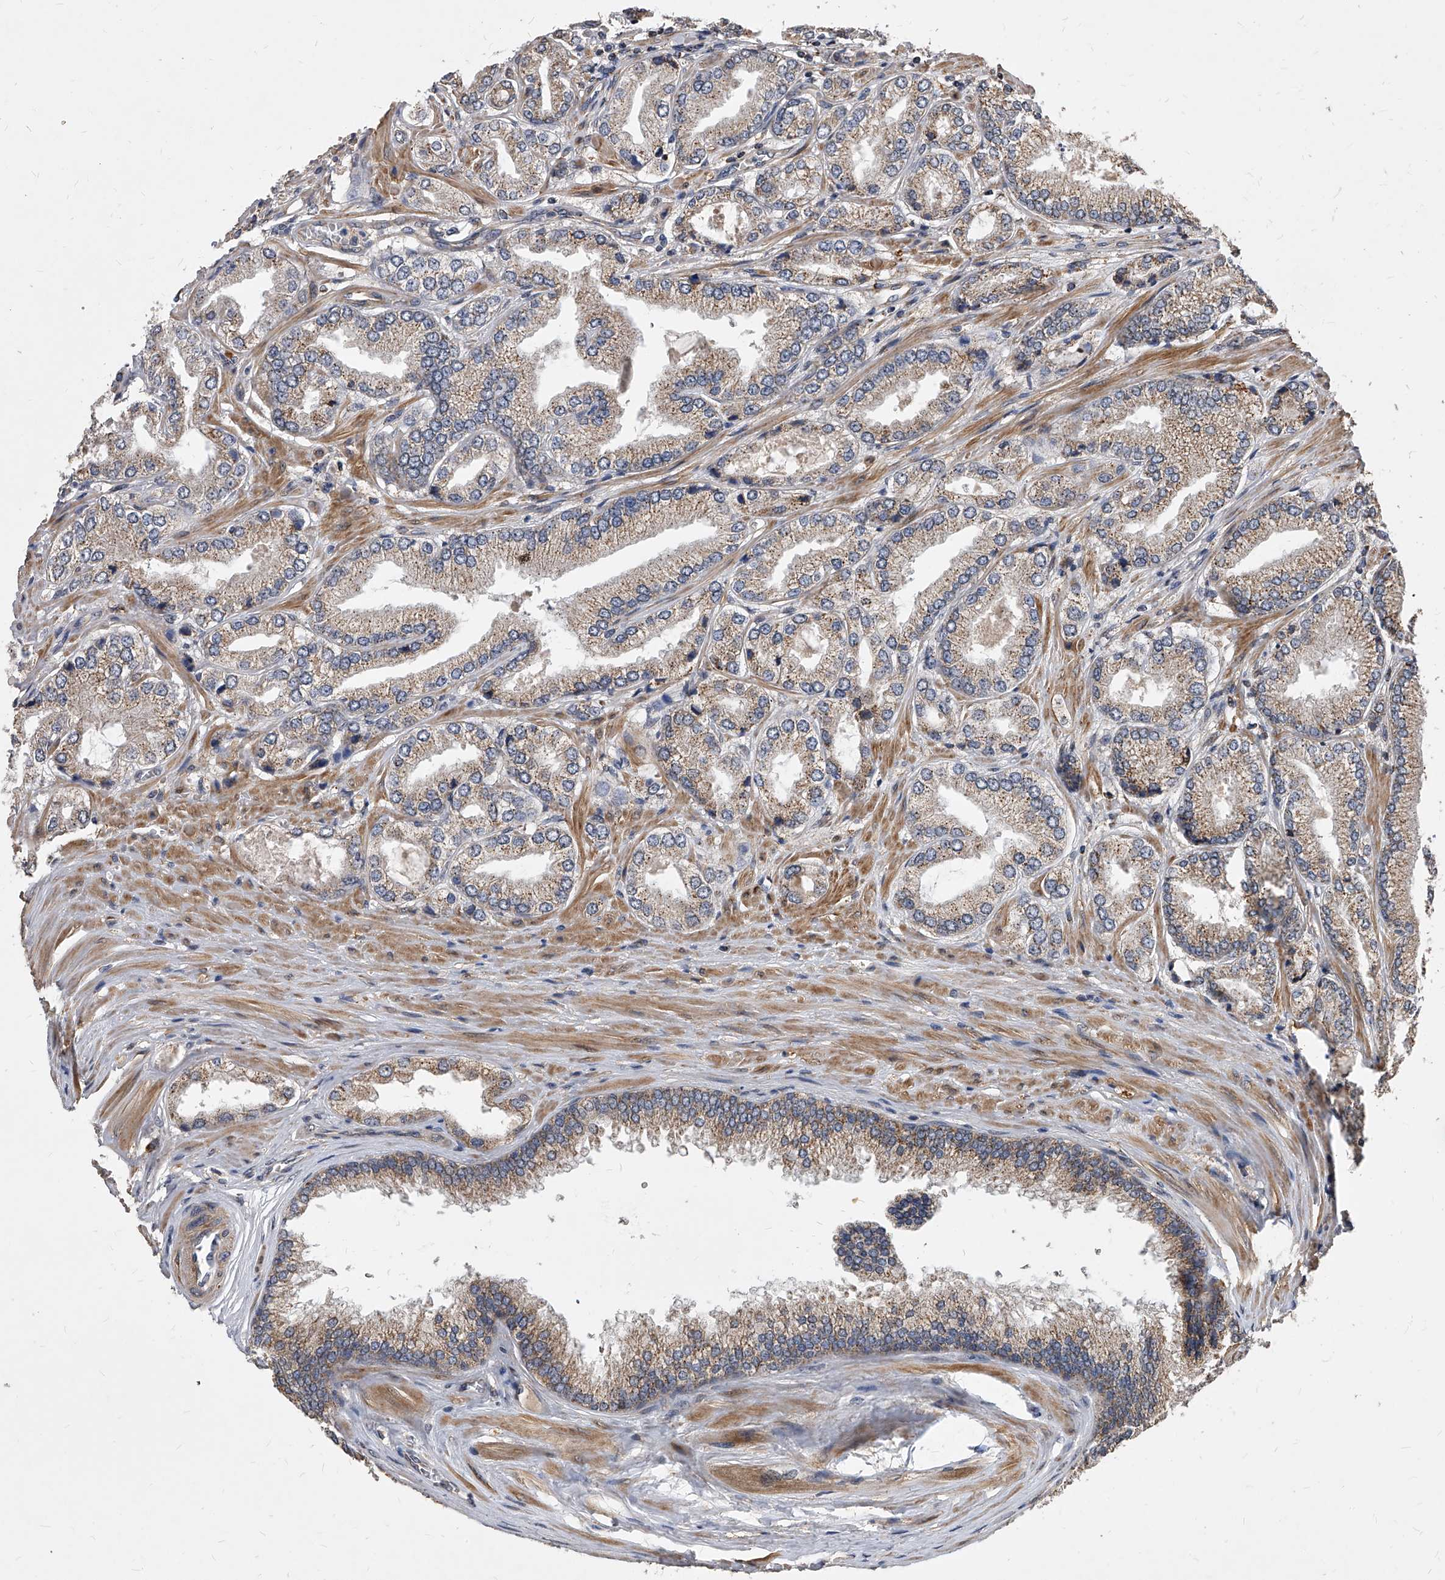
{"staining": {"intensity": "weak", "quantity": "25%-75%", "location": "cytoplasmic/membranous"}, "tissue": "prostate cancer", "cell_type": "Tumor cells", "image_type": "cancer", "snomed": [{"axis": "morphology", "description": "Adenocarcinoma, Low grade"}, {"axis": "topography", "description": "Prostate"}], "caption": "Protein staining reveals weak cytoplasmic/membranous staining in about 25%-75% of tumor cells in prostate cancer (low-grade adenocarcinoma). (DAB = brown stain, brightfield microscopy at high magnification).", "gene": "SOBP", "patient": {"sex": "male", "age": 62}}